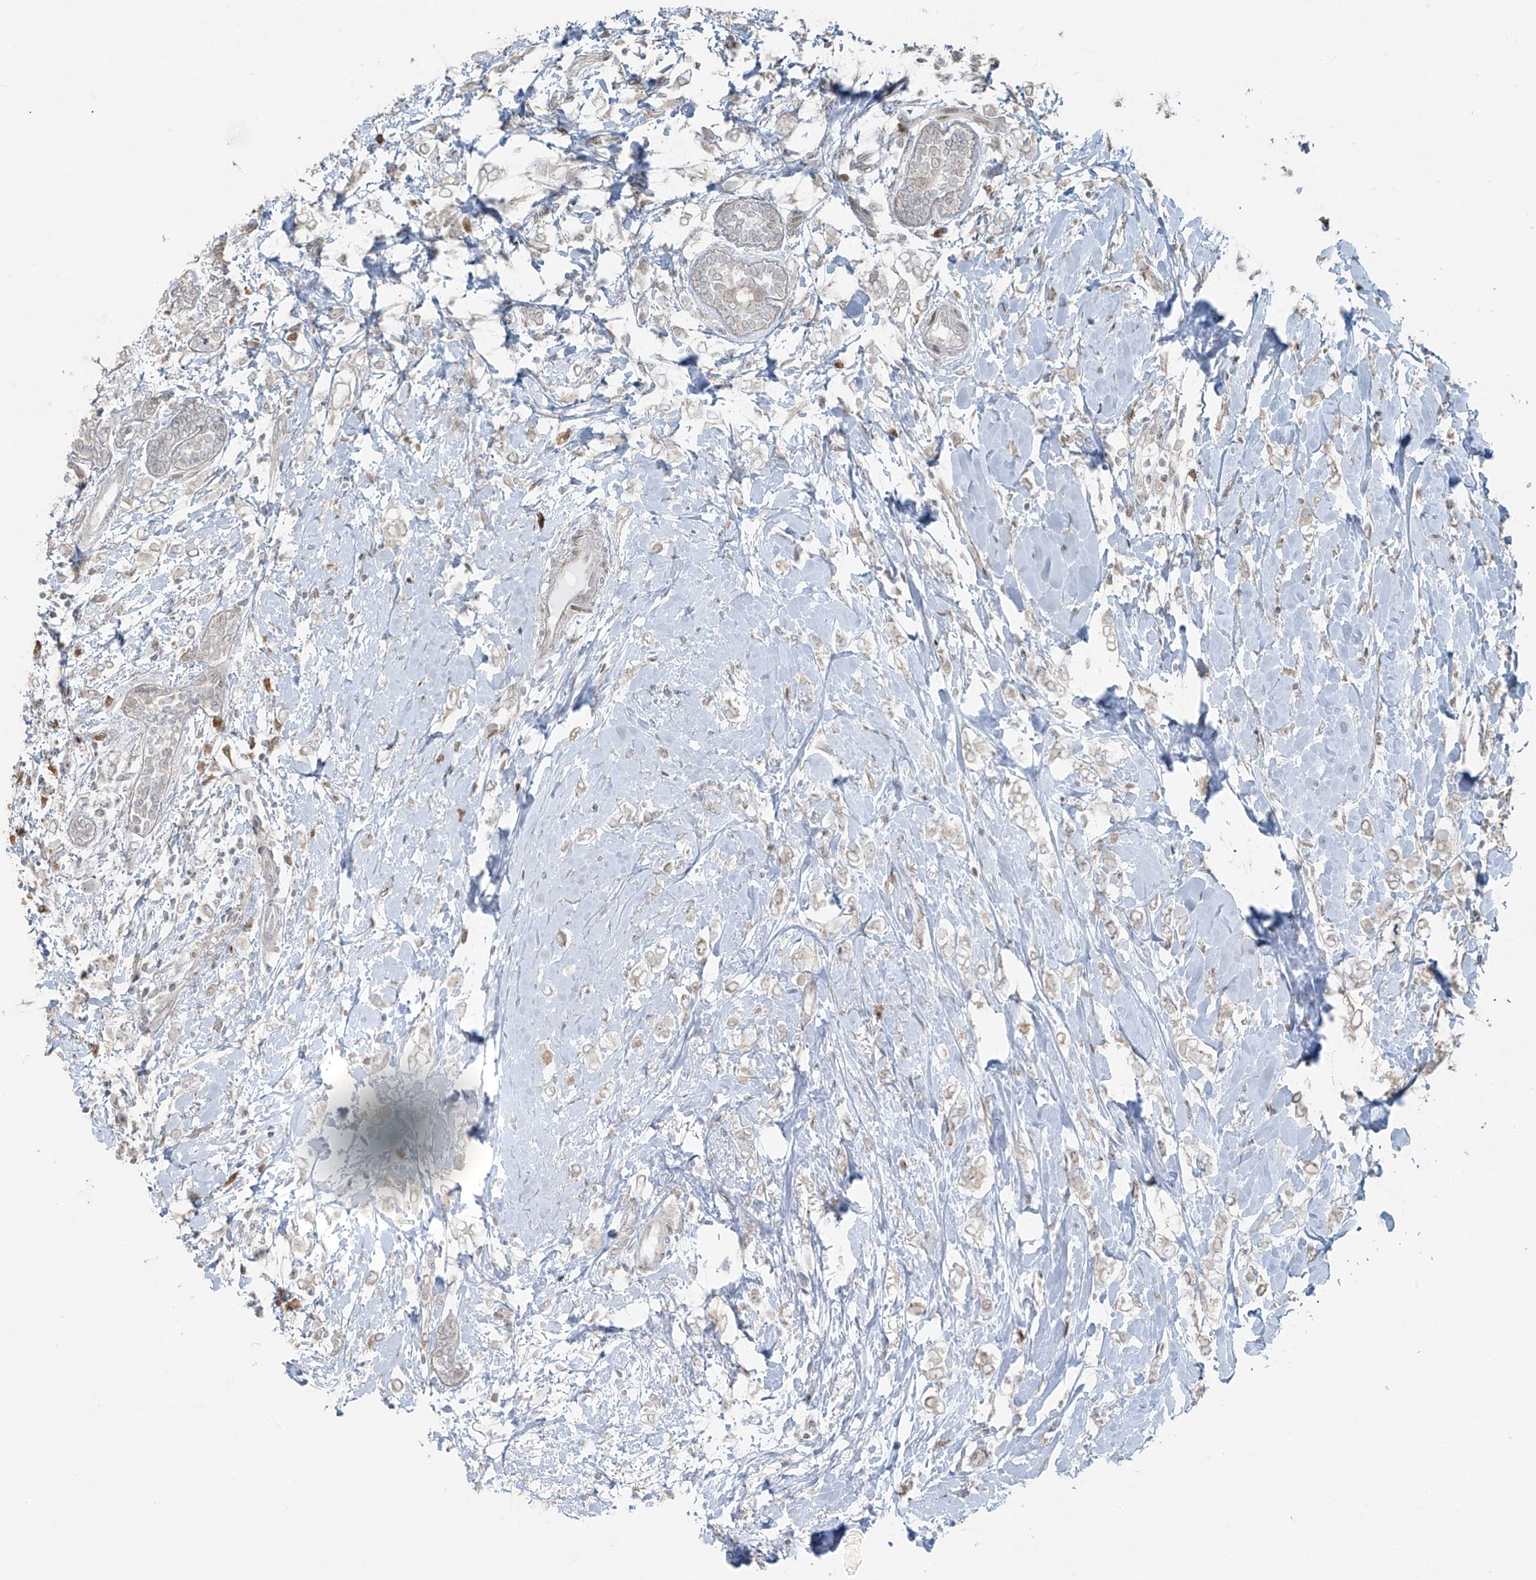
{"staining": {"intensity": "negative", "quantity": "none", "location": "none"}, "tissue": "breast cancer", "cell_type": "Tumor cells", "image_type": "cancer", "snomed": [{"axis": "morphology", "description": "Normal tissue, NOS"}, {"axis": "morphology", "description": "Lobular carcinoma"}, {"axis": "topography", "description": "Breast"}], "caption": "Tumor cells are negative for brown protein staining in breast cancer.", "gene": "TTC22", "patient": {"sex": "female", "age": 47}}